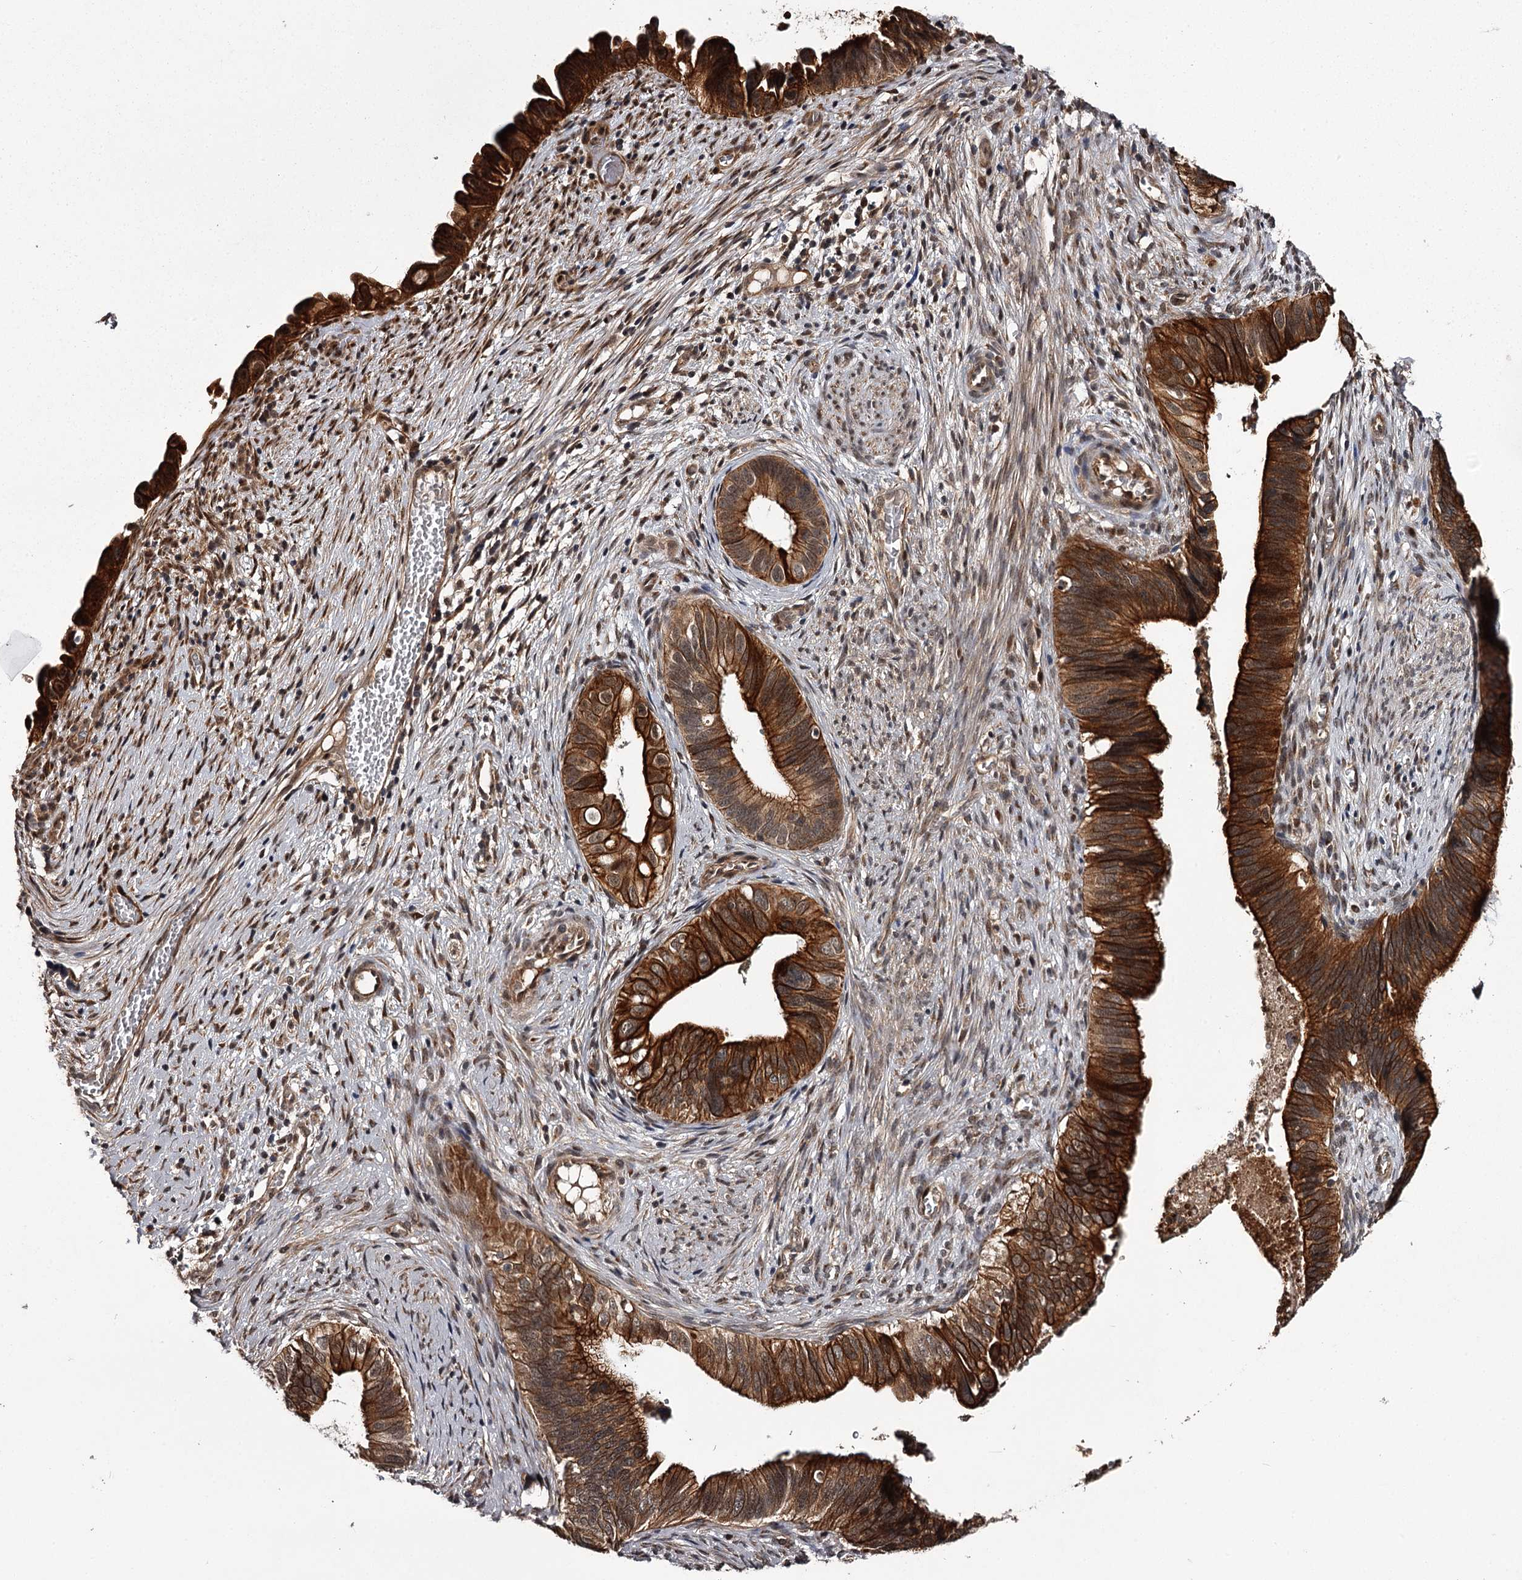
{"staining": {"intensity": "strong", "quantity": ">75%", "location": "cytoplasmic/membranous"}, "tissue": "cervical cancer", "cell_type": "Tumor cells", "image_type": "cancer", "snomed": [{"axis": "morphology", "description": "Adenocarcinoma, NOS"}, {"axis": "topography", "description": "Cervix"}], "caption": "High-magnification brightfield microscopy of adenocarcinoma (cervical) stained with DAB (brown) and counterstained with hematoxylin (blue). tumor cells exhibit strong cytoplasmic/membranous staining is seen in approximately>75% of cells. The staining was performed using DAB (3,3'-diaminobenzidine), with brown indicating positive protein expression. Nuclei are stained blue with hematoxylin.", "gene": "MAML3", "patient": {"sex": "female", "age": 42}}